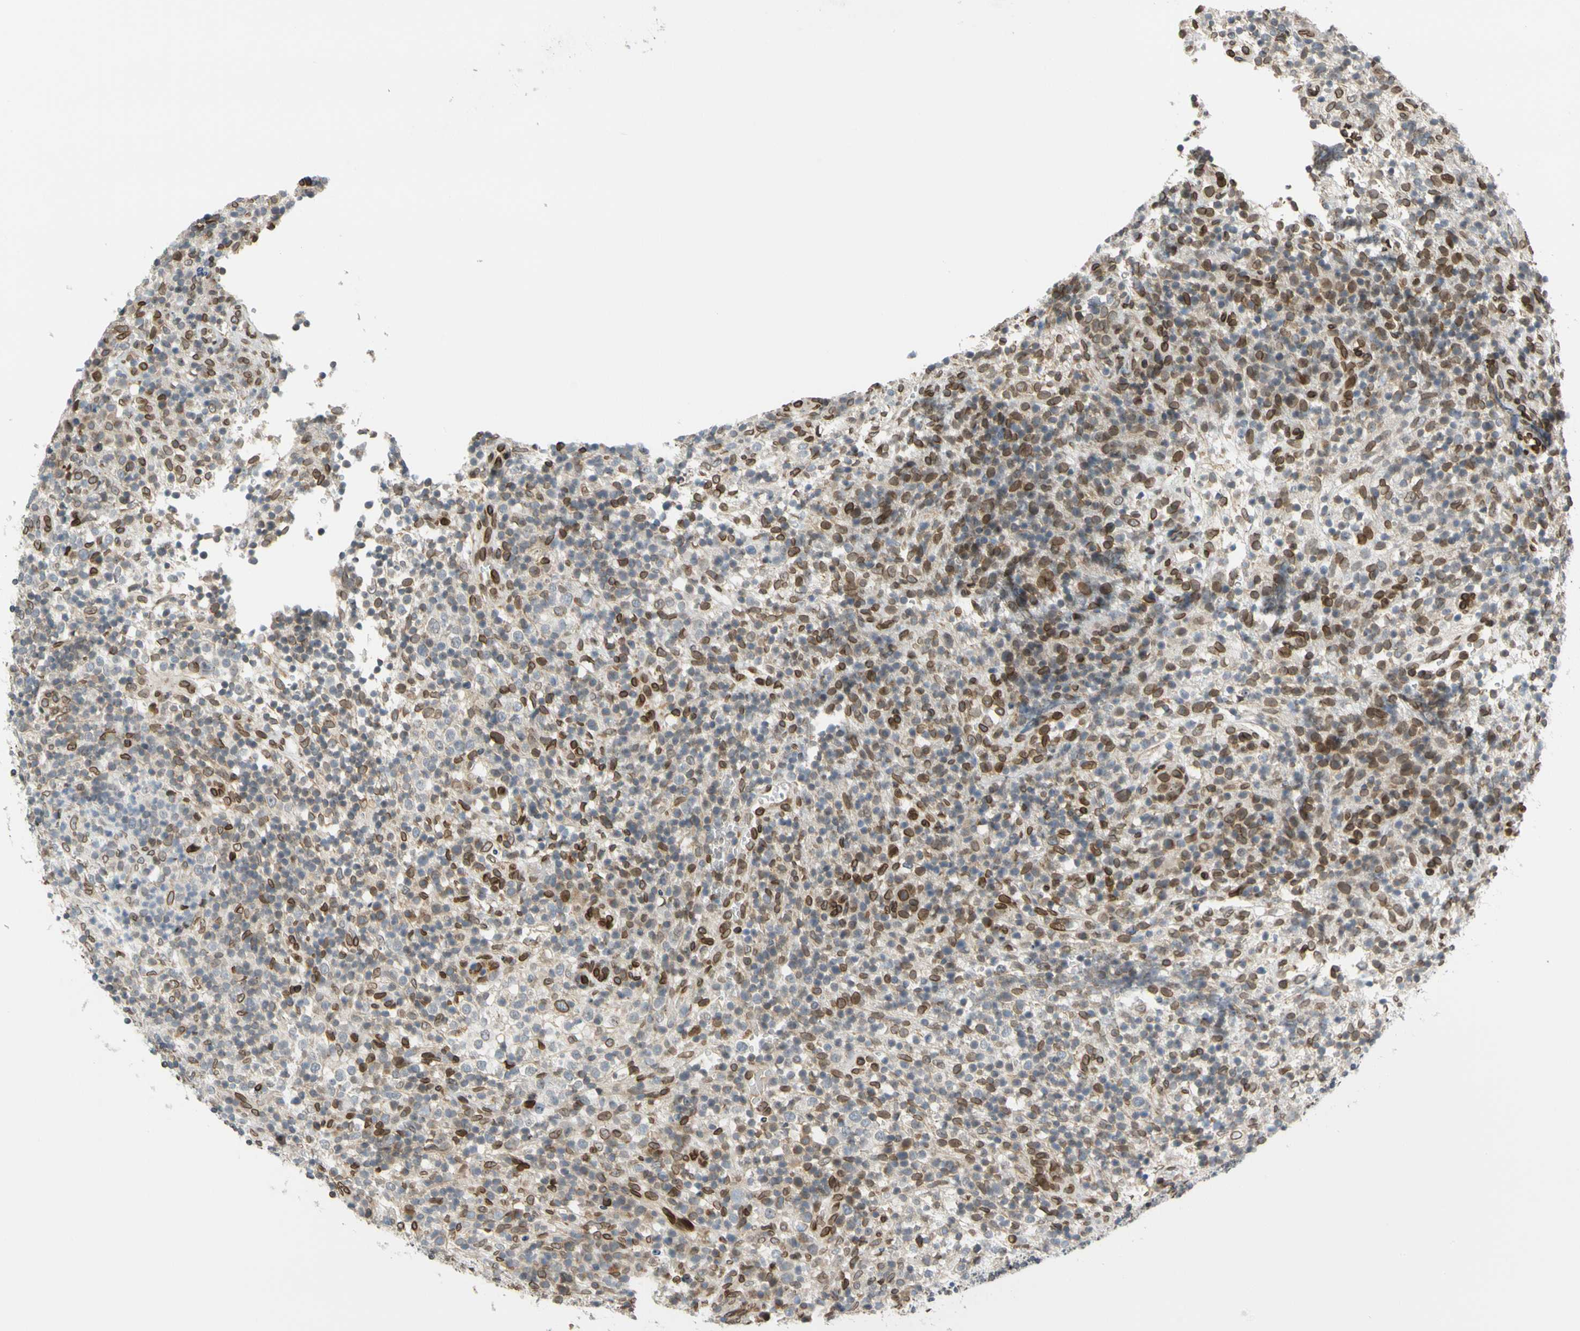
{"staining": {"intensity": "strong", "quantity": "25%-75%", "location": "cytoplasmic/membranous,nuclear"}, "tissue": "lymphoma", "cell_type": "Tumor cells", "image_type": "cancer", "snomed": [{"axis": "morphology", "description": "Malignant lymphoma, non-Hodgkin's type, High grade"}, {"axis": "topography", "description": "Lymph node"}], "caption": "This is a histology image of IHC staining of lymphoma, which shows strong expression in the cytoplasmic/membranous and nuclear of tumor cells.", "gene": "SUN1", "patient": {"sex": "female", "age": 76}}